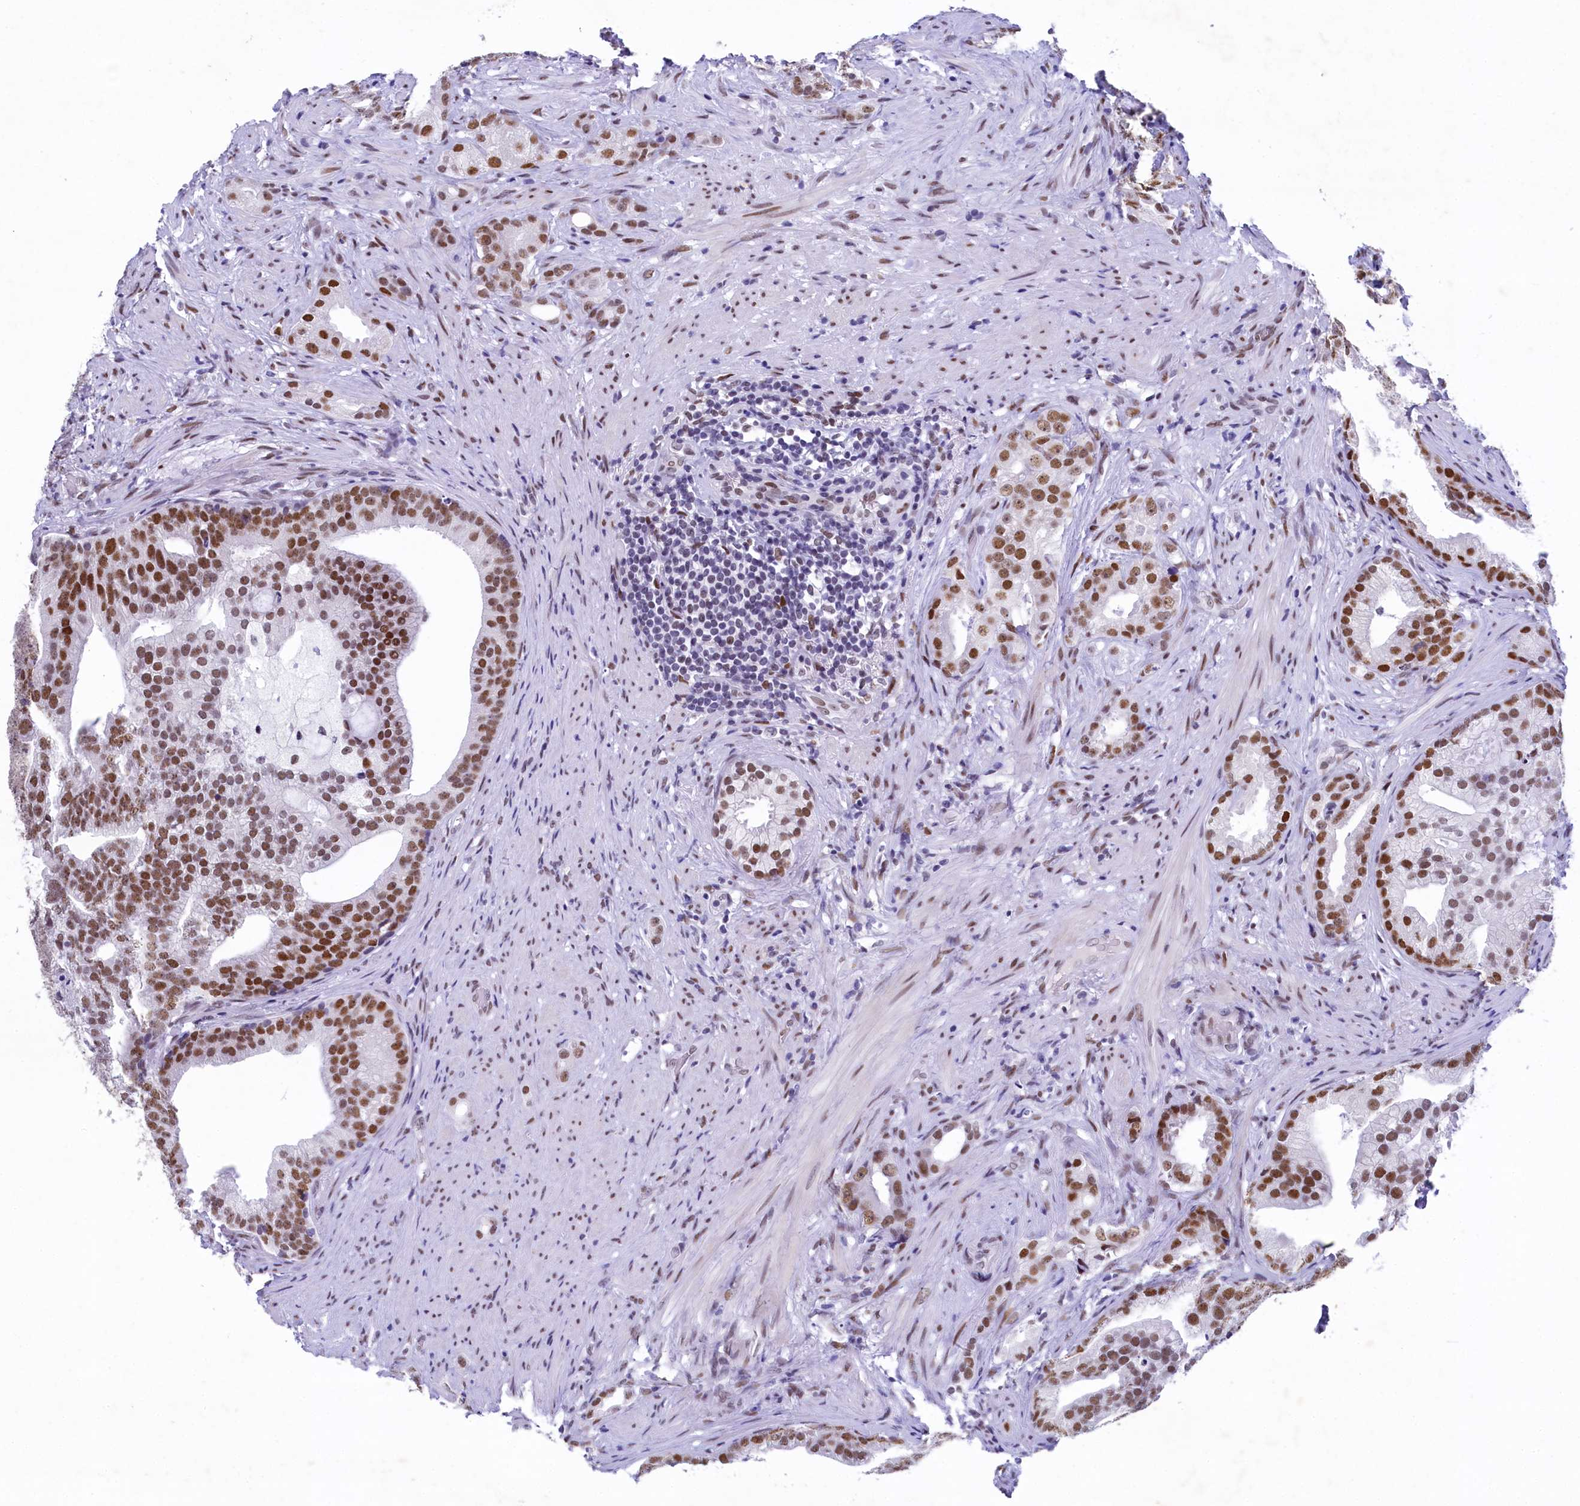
{"staining": {"intensity": "moderate", "quantity": ">75%", "location": "nuclear"}, "tissue": "prostate cancer", "cell_type": "Tumor cells", "image_type": "cancer", "snomed": [{"axis": "morphology", "description": "Adenocarcinoma, Low grade"}, {"axis": "topography", "description": "Prostate"}], "caption": "DAB (3,3'-diaminobenzidine) immunohistochemical staining of human prostate cancer shows moderate nuclear protein expression in about >75% of tumor cells.", "gene": "SUGP2", "patient": {"sex": "male", "age": 71}}